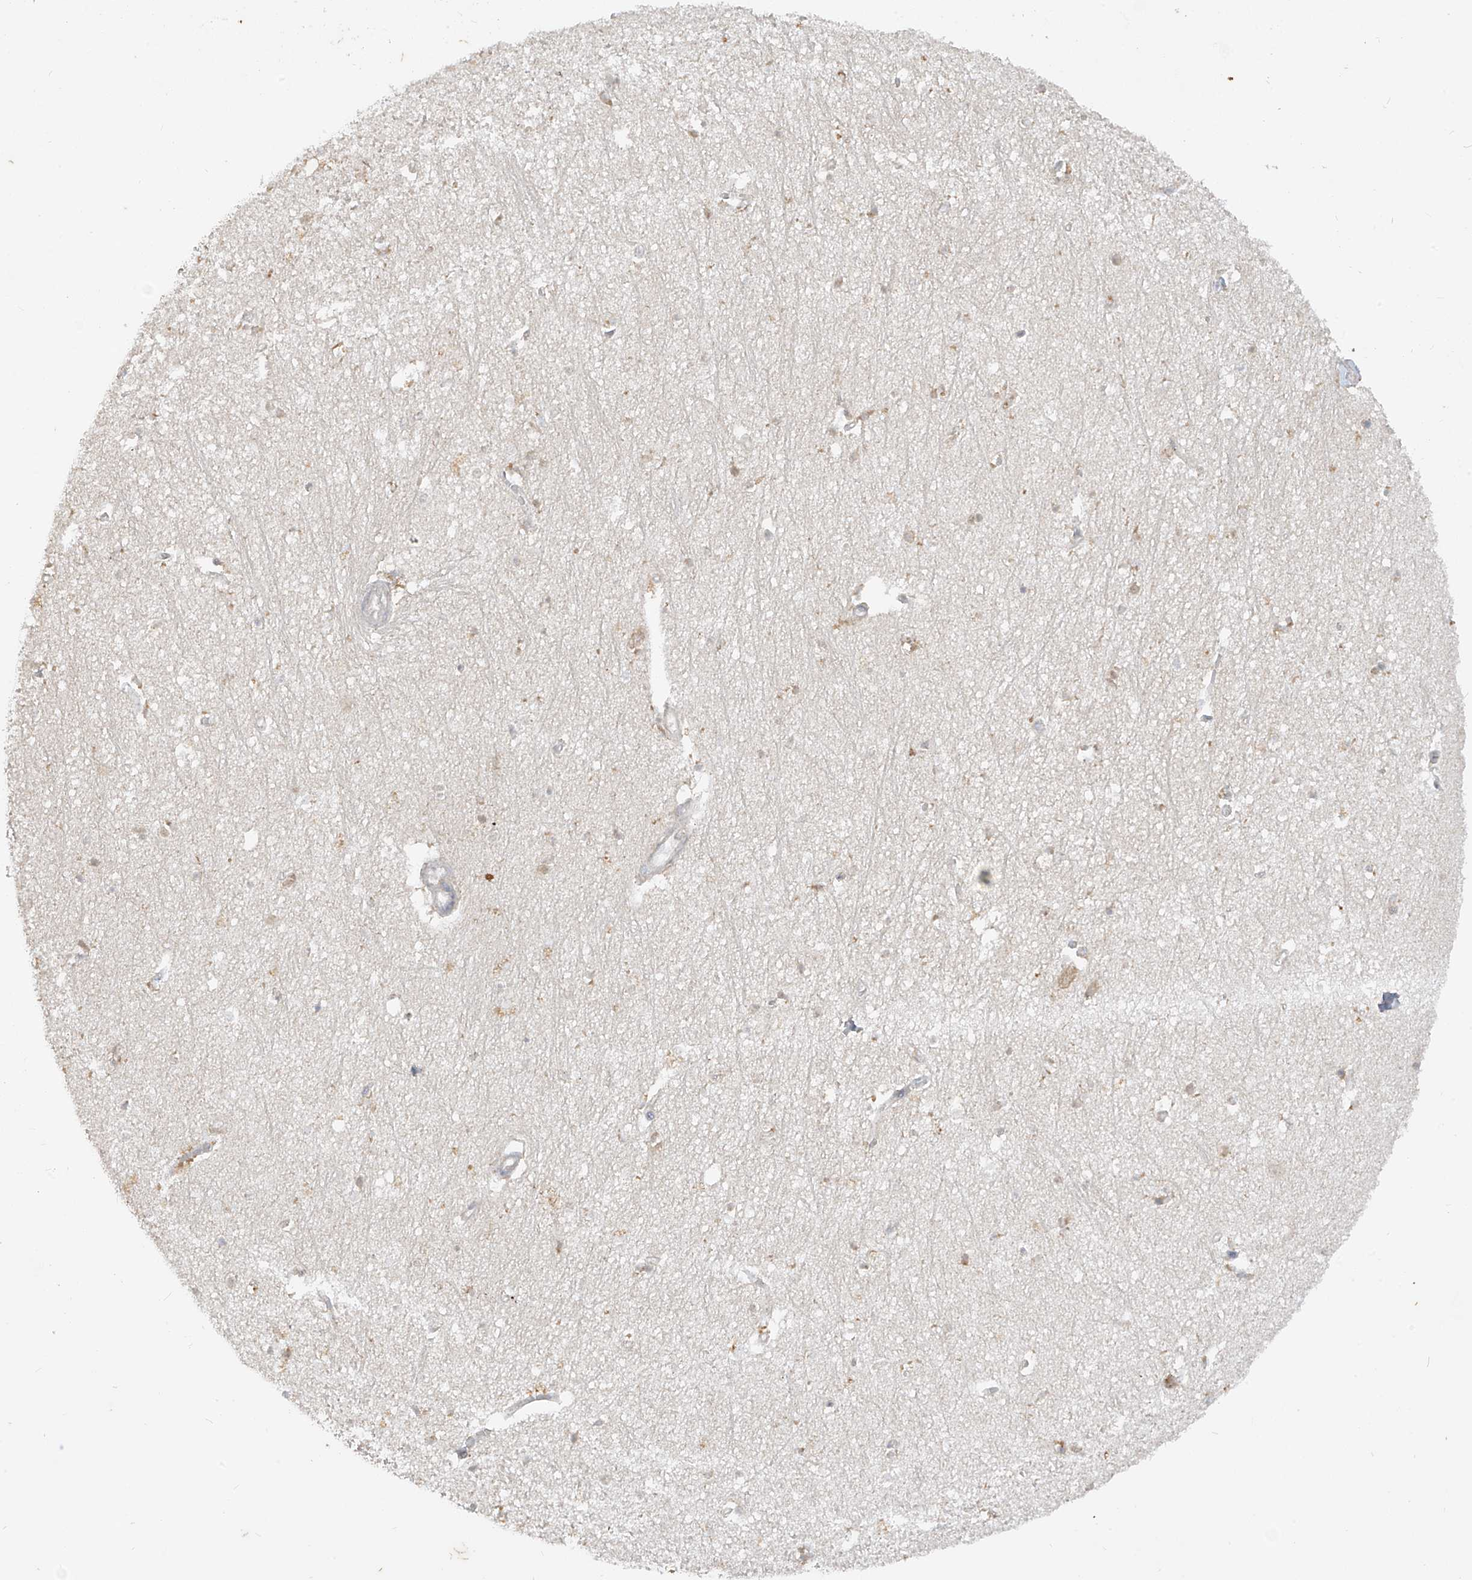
{"staining": {"intensity": "weak", "quantity": "<25%", "location": "cytoplasmic/membranous"}, "tissue": "hippocampus", "cell_type": "Glial cells", "image_type": "normal", "snomed": [{"axis": "morphology", "description": "Normal tissue, NOS"}, {"axis": "topography", "description": "Hippocampus"}], "caption": "Immunohistochemistry of normal hippocampus demonstrates no expression in glial cells. (DAB IHC, high magnification).", "gene": "MTUS2", "patient": {"sex": "female", "age": 64}}